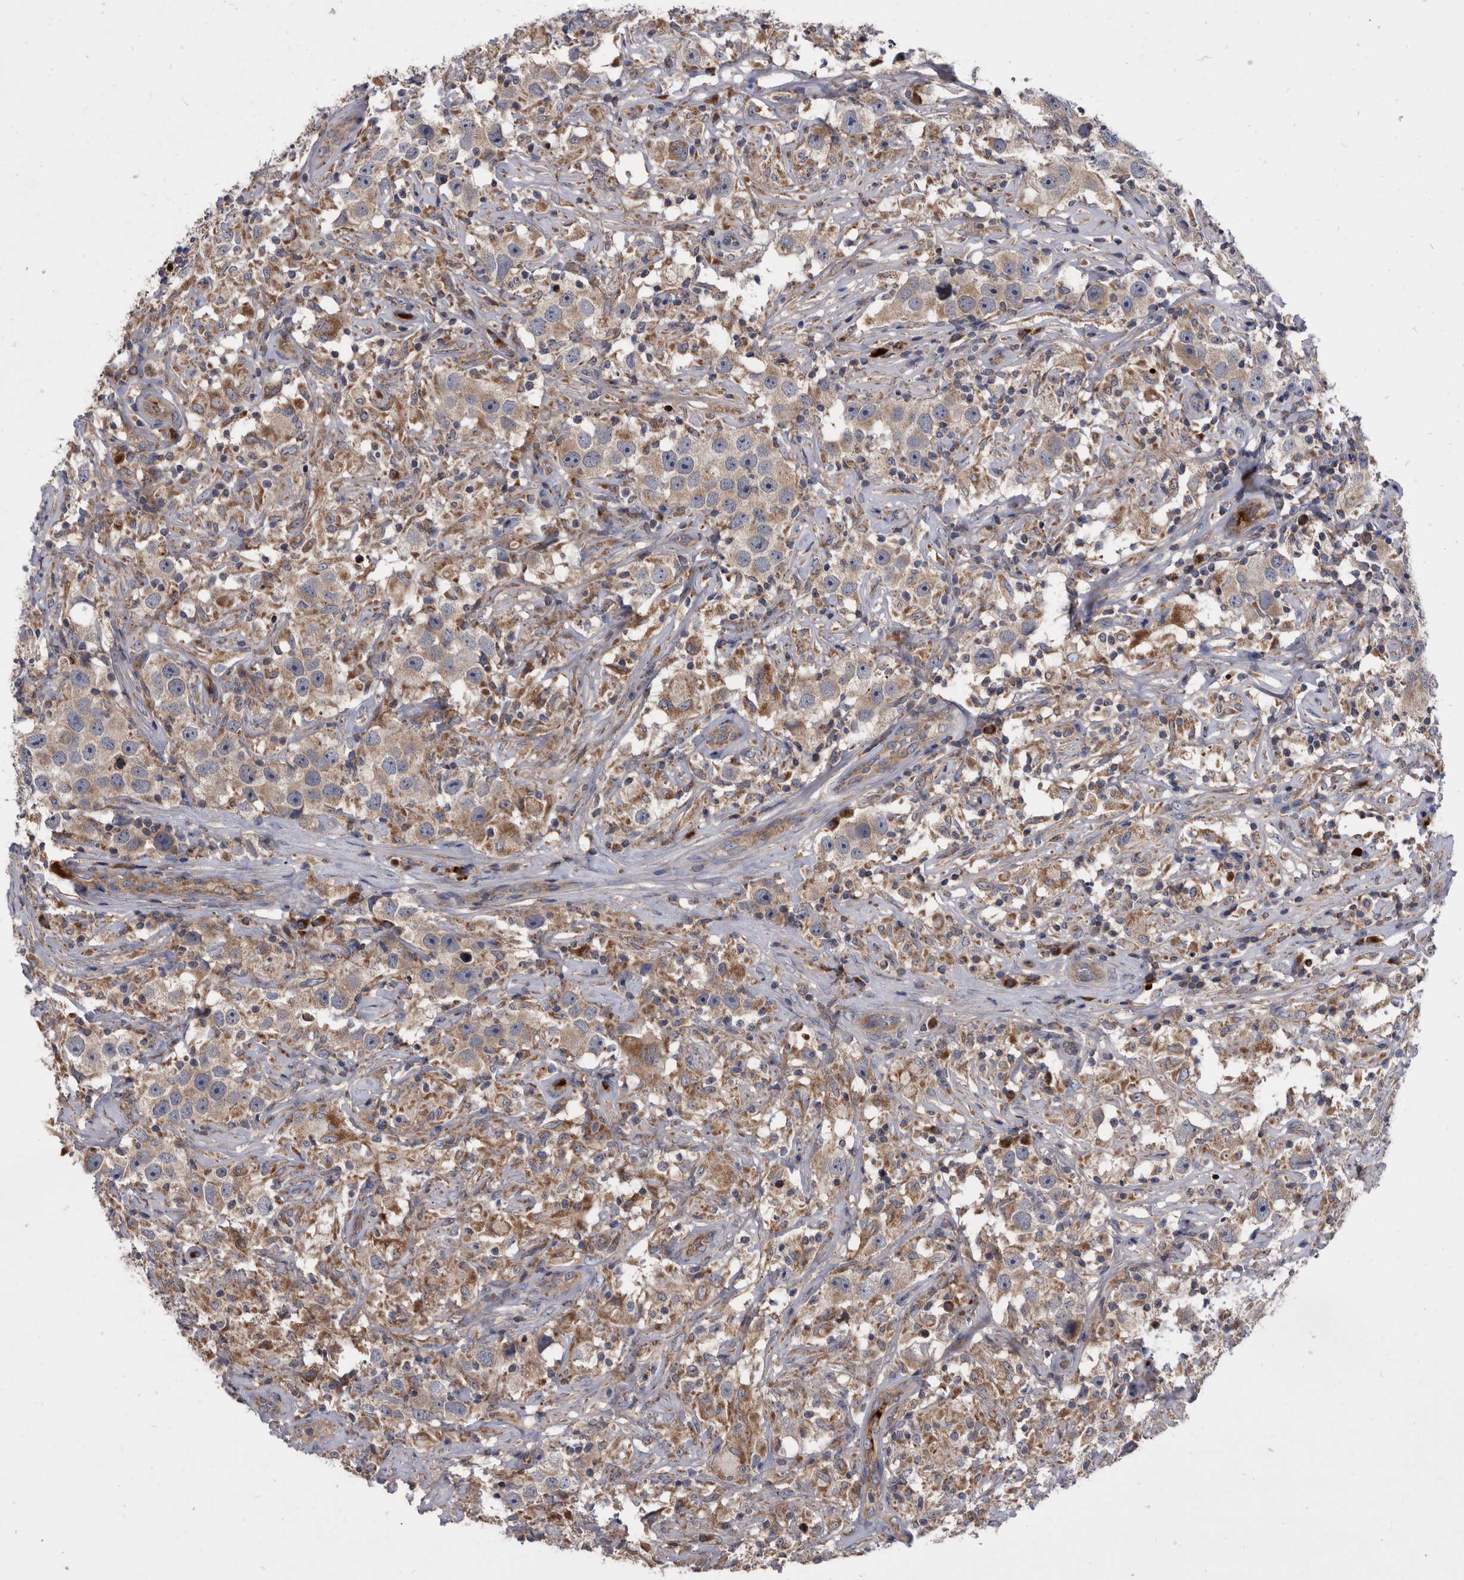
{"staining": {"intensity": "weak", "quantity": ">75%", "location": "cytoplasmic/membranous"}, "tissue": "testis cancer", "cell_type": "Tumor cells", "image_type": "cancer", "snomed": [{"axis": "morphology", "description": "Seminoma, NOS"}, {"axis": "topography", "description": "Testis"}], "caption": "Testis seminoma stained with a protein marker reveals weak staining in tumor cells.", "gene": "DTNBP1", "patient": {"sex": "male", "age": 49}}